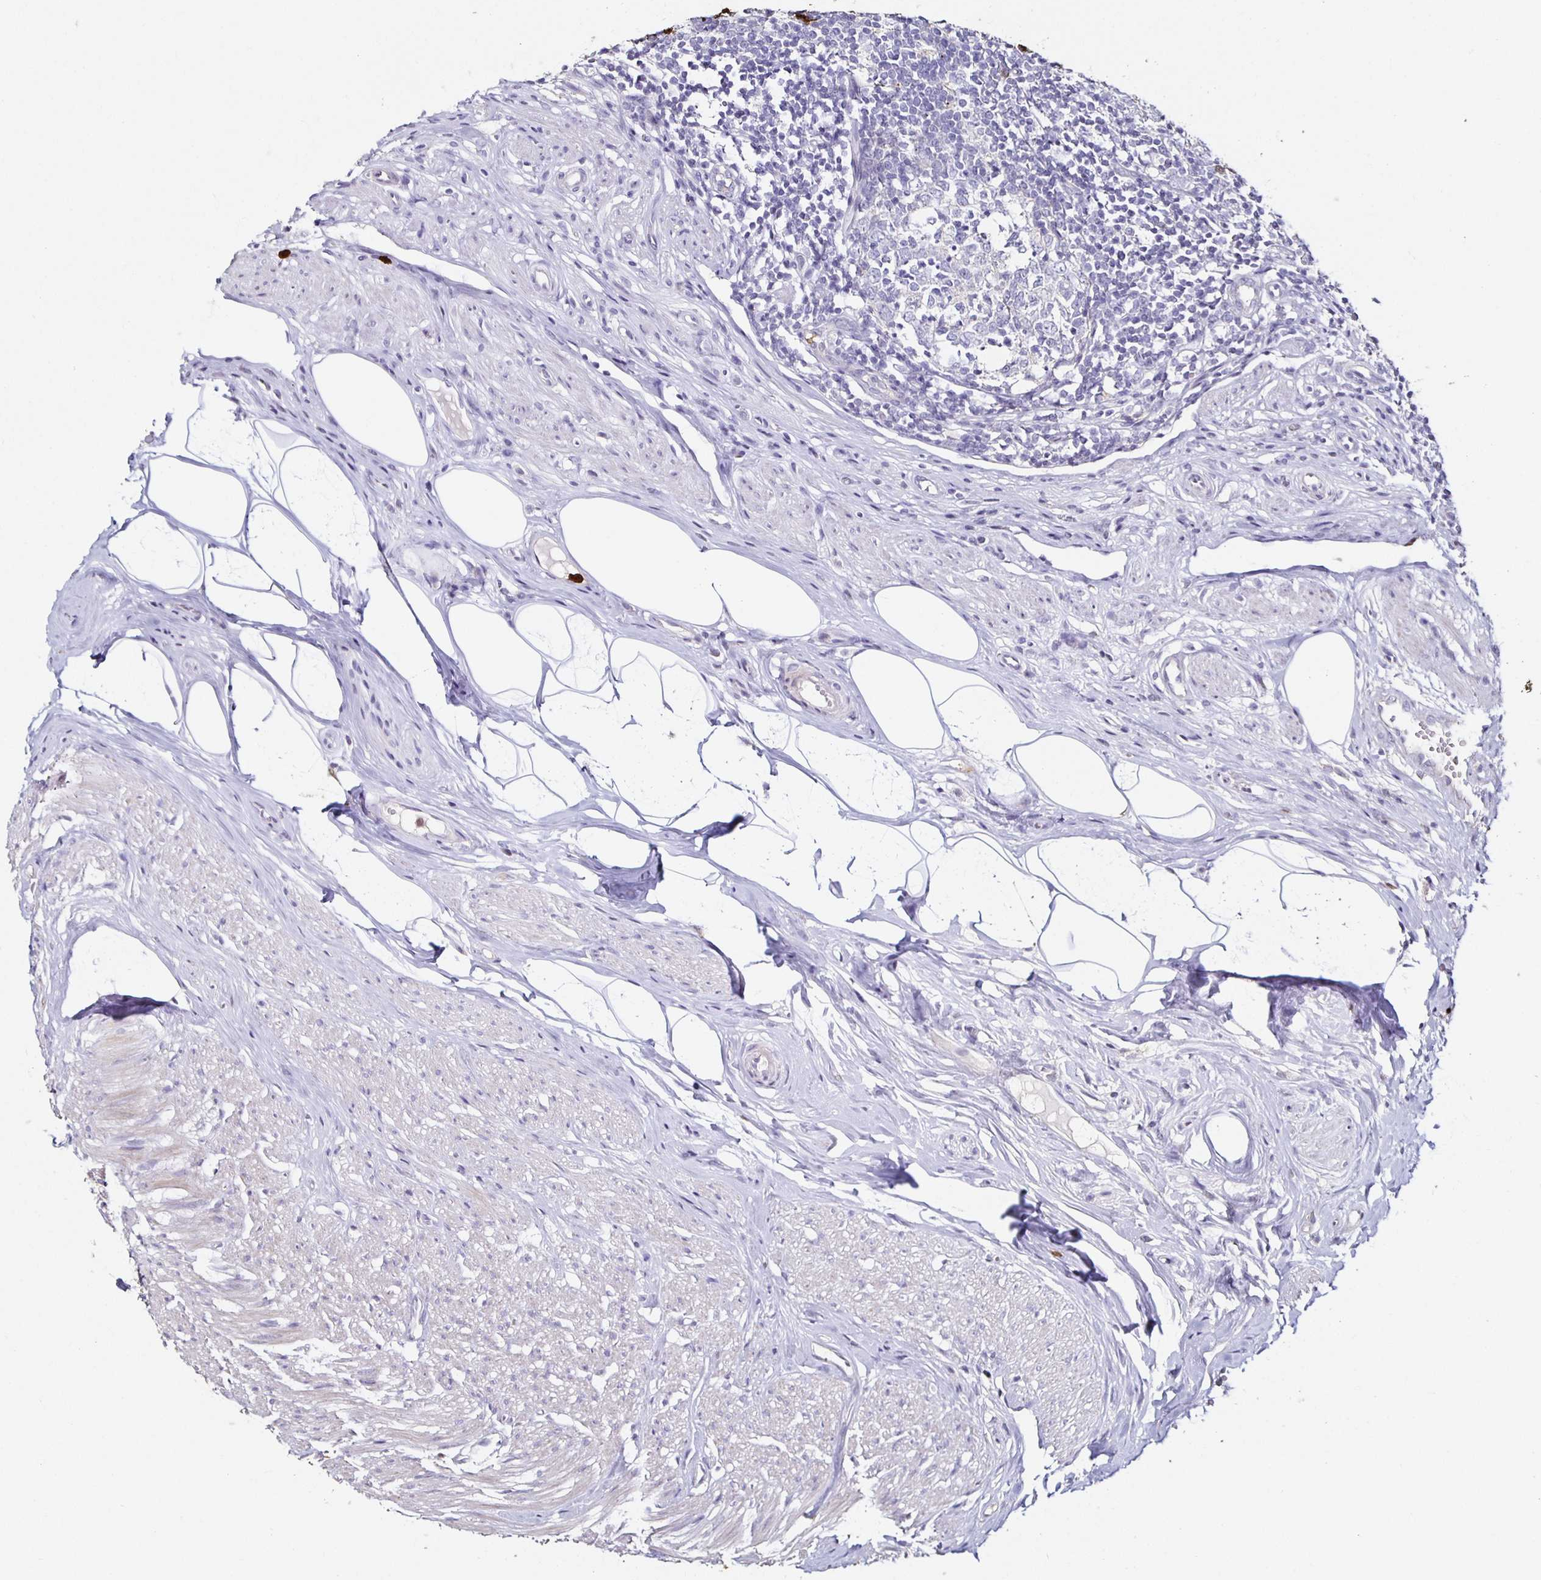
{"staining": {"intensity": "negative", "quantity": "none", "location": "none"}, "tissue": "appendix", "cell_type": "Glandular cells", "image_type": "normal", "snomed": [{"axis": "morphology", "description": "Normal tissue, NOS"}, {"axis": "topography", "description": "Appendix"}], "caption": "Immunohistochemistry micrograph of benign appendix stained for a protein (brown), which displays no staining in glandular cells.", "gene": "TLR4", "patient": {"sex": "female", "age": 56}}